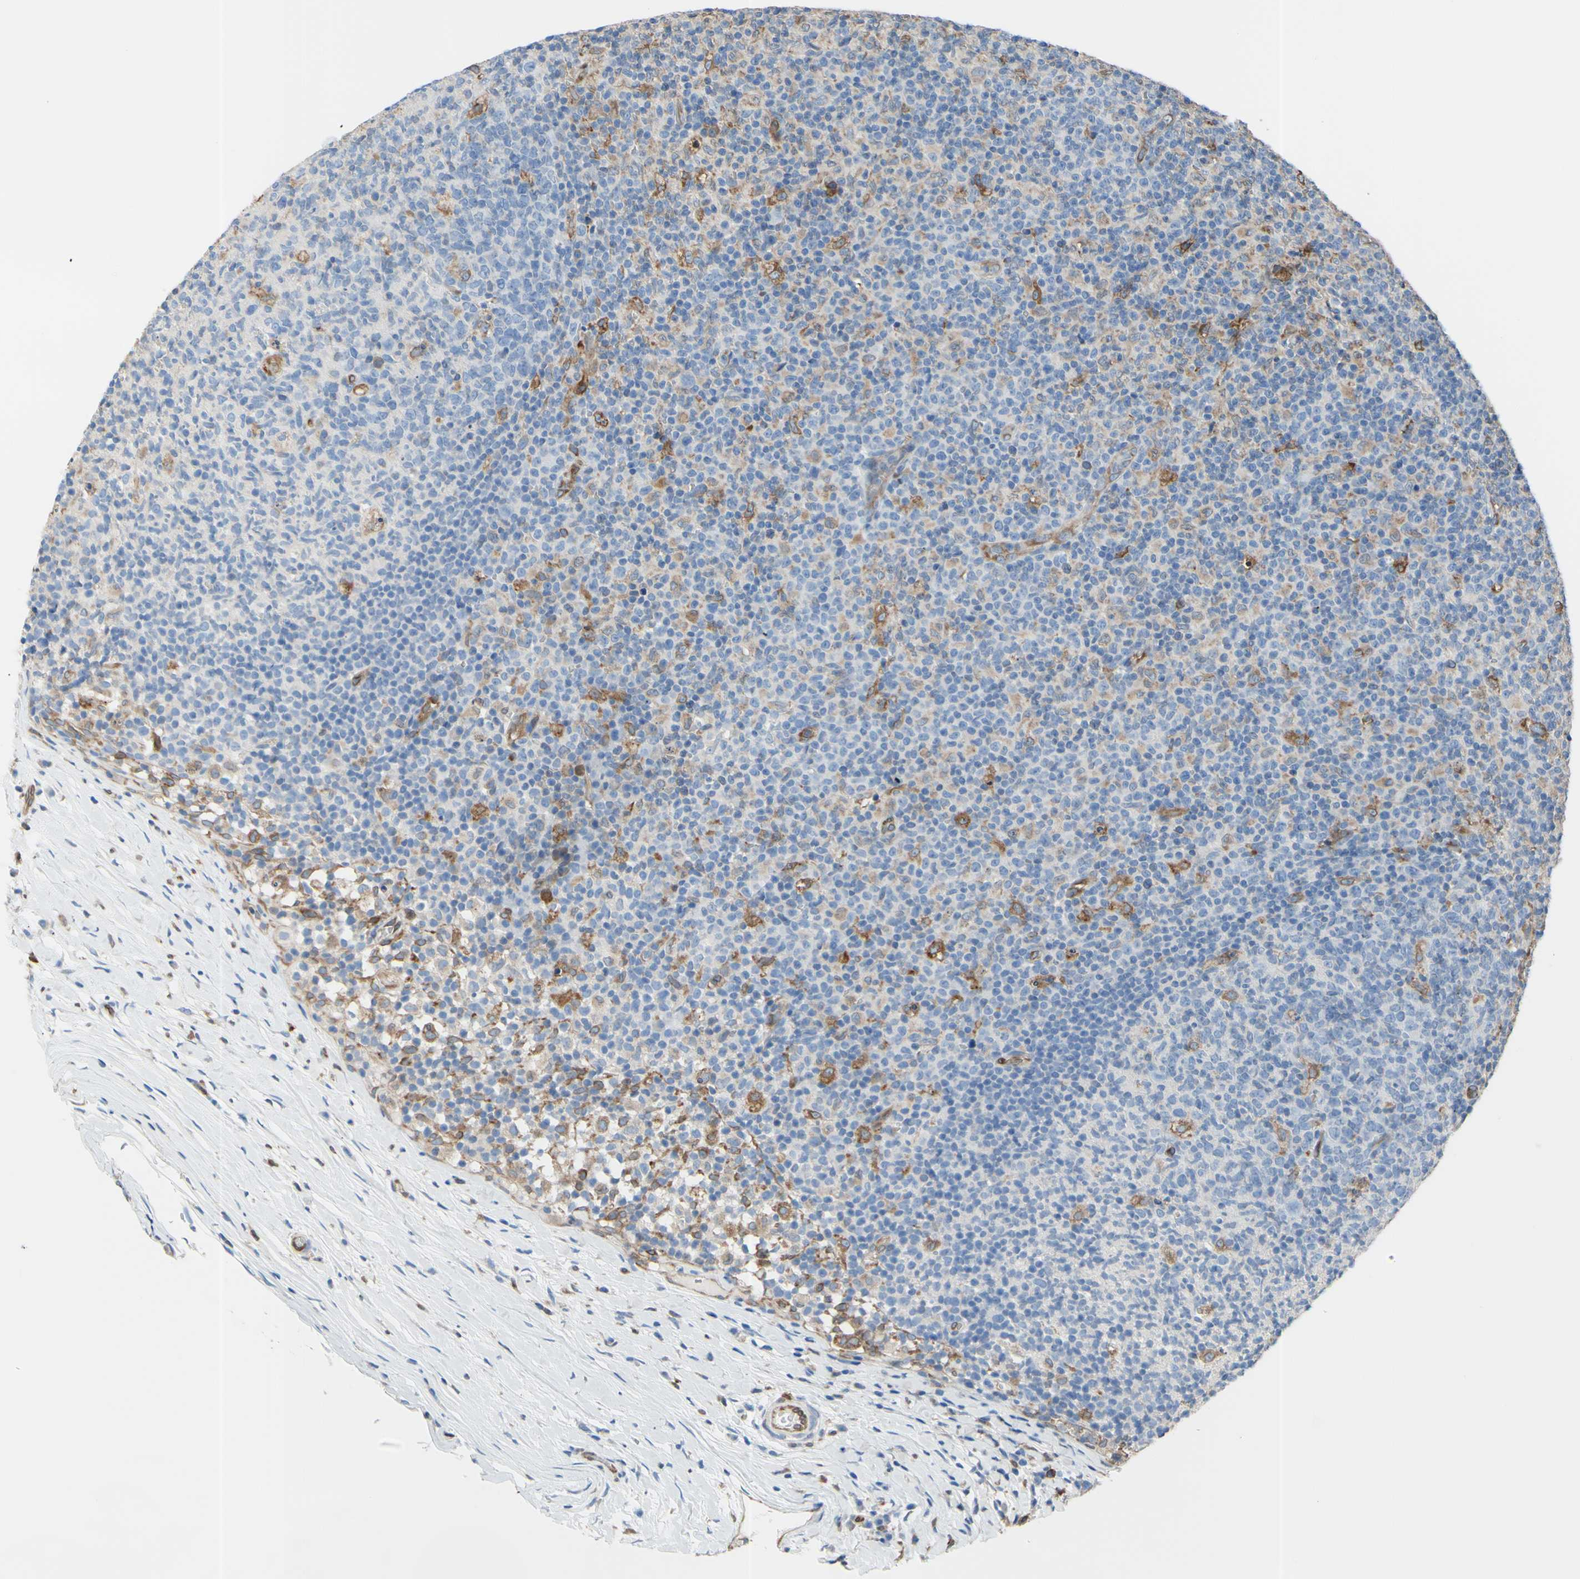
{"staining": {"intensity": "moderate", "quantity": "<25%", "location": "cytoplasmic/membranous"}, "tissue": "lymph node", "cell_type": "Germinal center cells", "image_type": "normal", "snomed": [{"axis": "morphology", "description": "Normal tissue, NOS"}, {"axis": "morphology", "description": "Inflammation, NOS"}, {"axis": "topography", "description": "Lymph node"}], "caption": "The immunohistochemical stain shows moderate cytoplasmic/membranous expression in germinal center cells of normal lymph node.", "gene": "MGST2", "patient": {"sex": "male", "age": 55}}